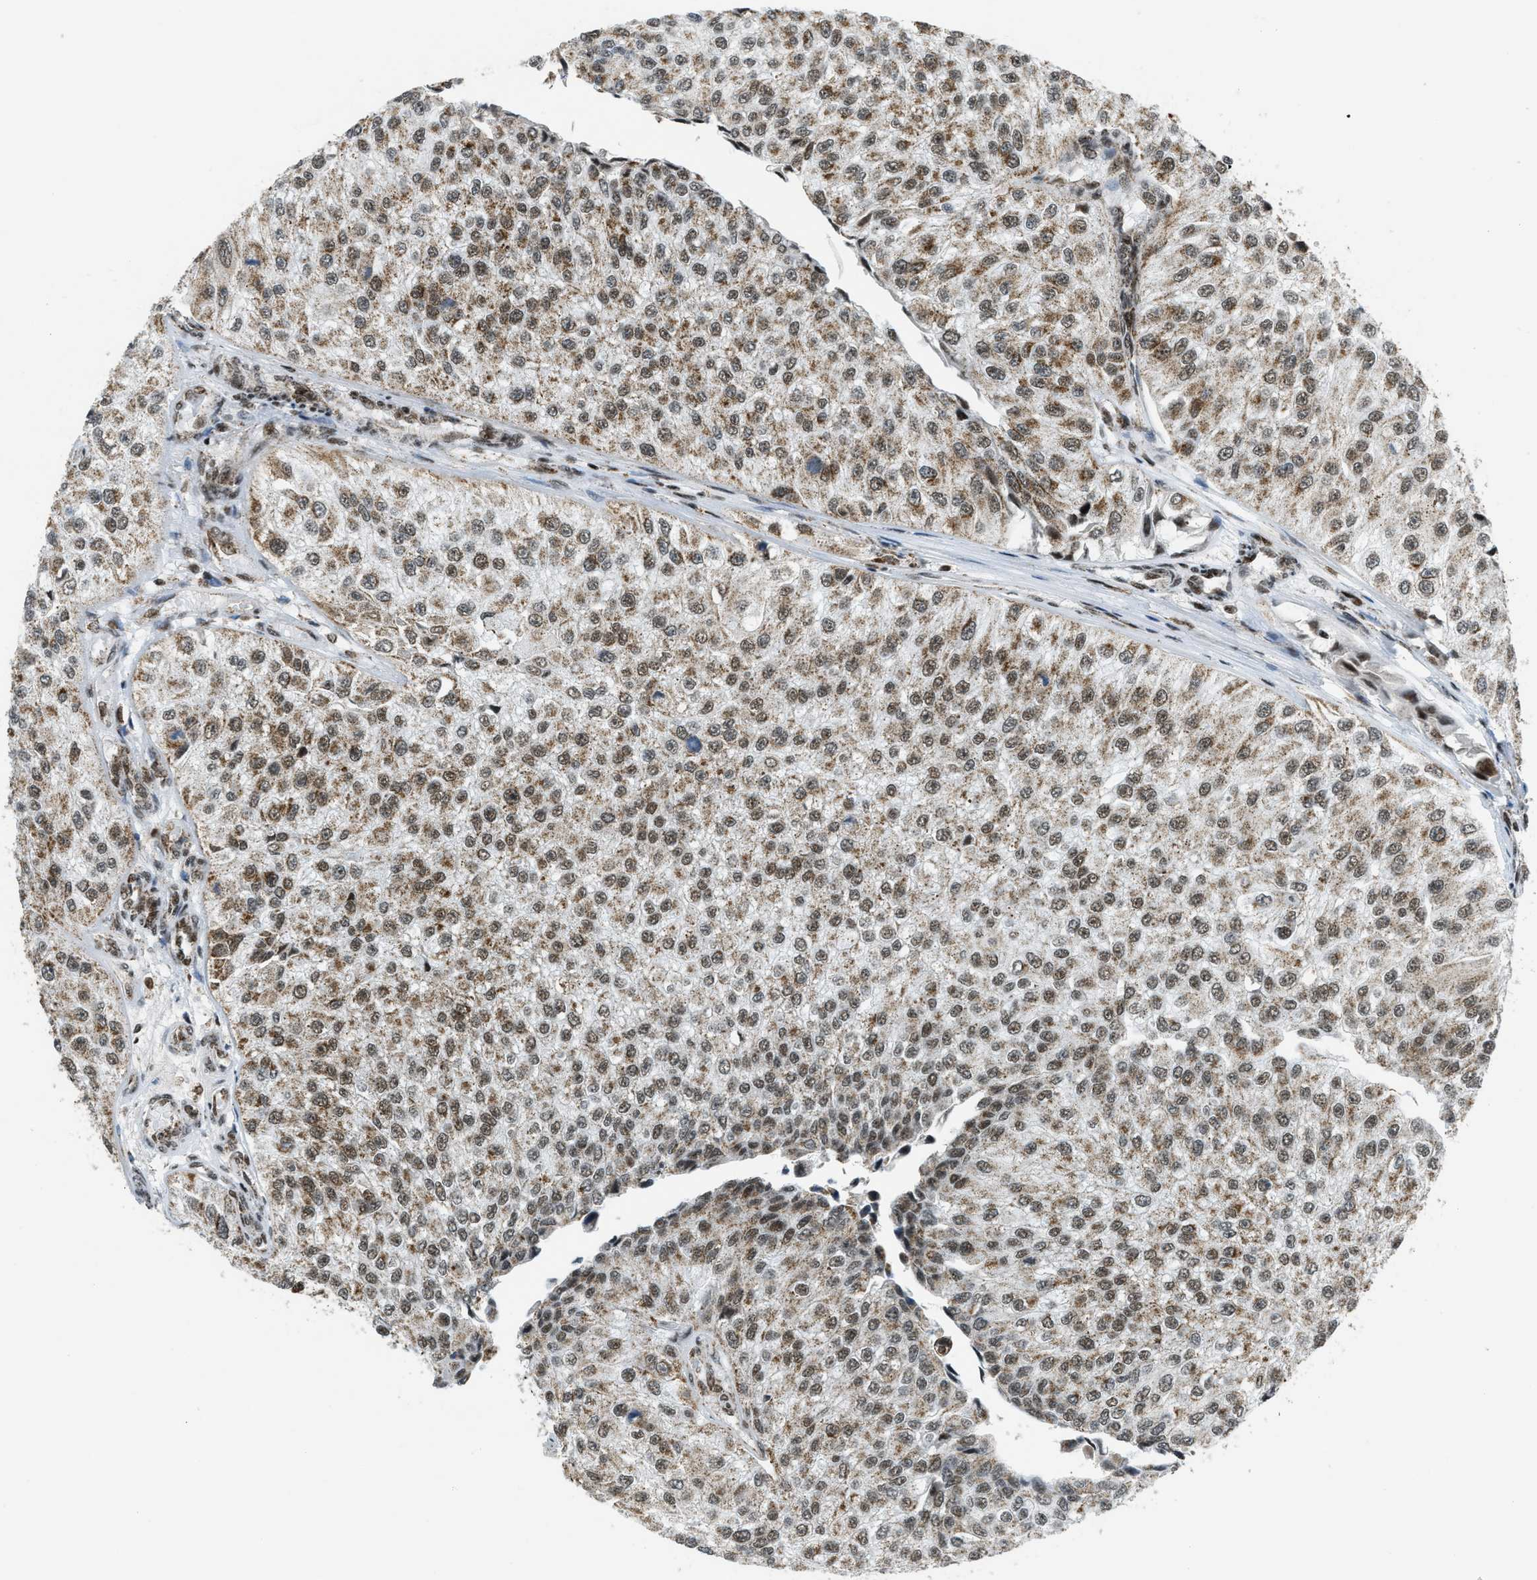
{"staining": {"intensity": "moderate", "quantity": ">75%", "location": "cytoplasmic/membranous,nuclear"}, "tissue": "urothelial cancer", "cell_type": "Tumor cells", "image_type": "cancer", "snomed": [{"axis": "morphology", "description": "Urothelial carcinoma, High grade"}, {"axis": "topography", "description": "Kidney"}, {"axis": "topography", "description": "Urinary bladder"}], "caption": "Immunohistochemistry (IHC) (DAB) staining of human urothelial cancer reveals moderate cytoplasmic/membranous and nuclear protein positivity in about >75% of tumor cells. (brown staining indicates protein expression, while blue staining denotes nuclei).", "gene": "GABPB1", "patient": {"sex": "male", "age": 77}}